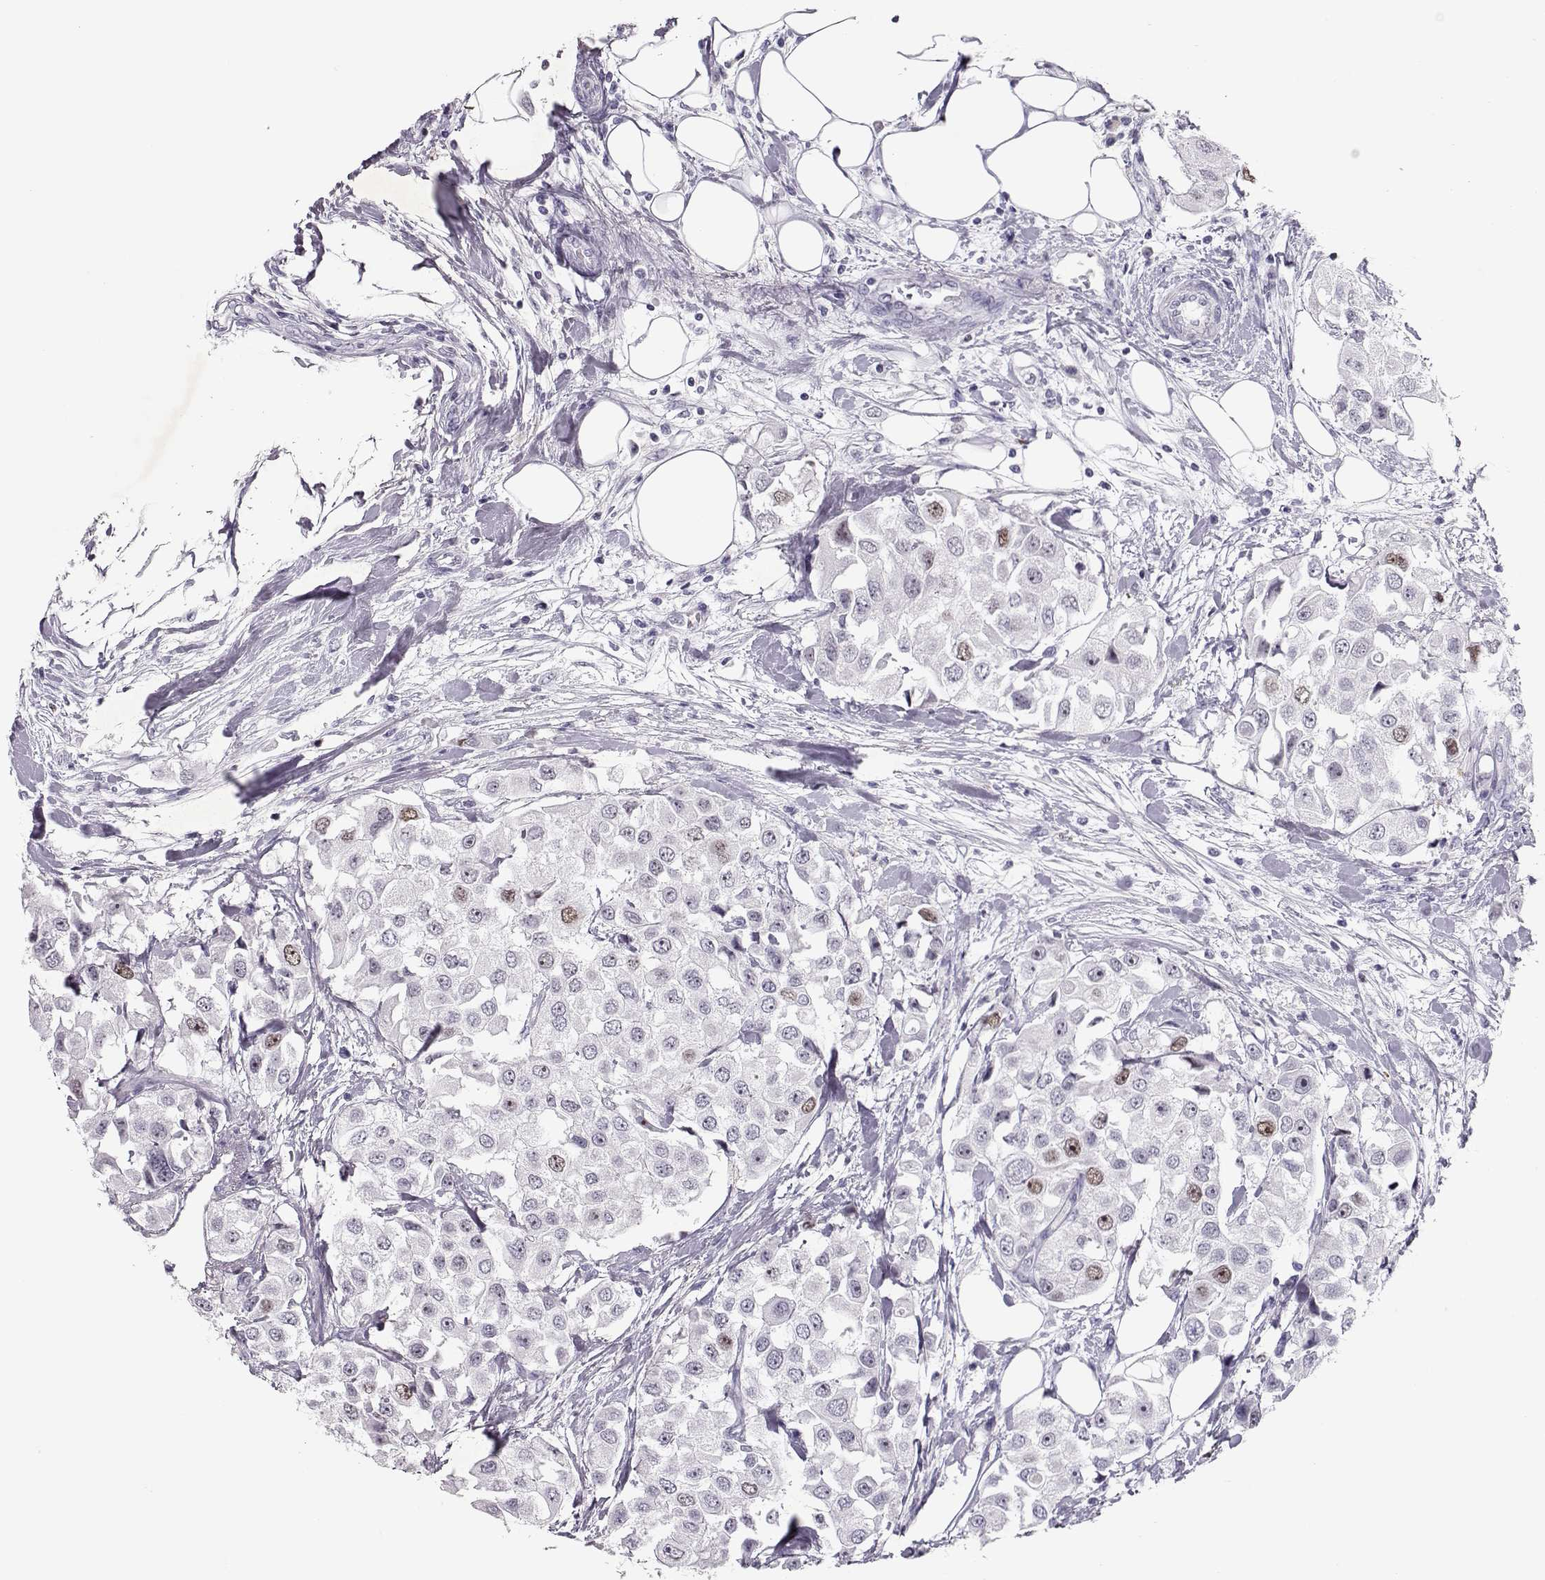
{"staining": {"intensity": "strong", "quantity": "<25%", "location": "nuclear"}, "tissue": "urothelial cancer", "cell_type": "Tumor cells", "image_type": "cancer", "snomed": [{"axis": "morphology", "description": "Urothelial carcinoma, High grade"}, {"axis": "topography", "description": "Urinary bladder"}], "caption": "High-power microscopy captured an immunohistochemistry micrograph of urothelial carcinoma (high-grade), revealing strong nuclear positivity in about <25% of tumor cells.", "gene": "SGO1", "patient": {"sex": "female", "age": 64}}